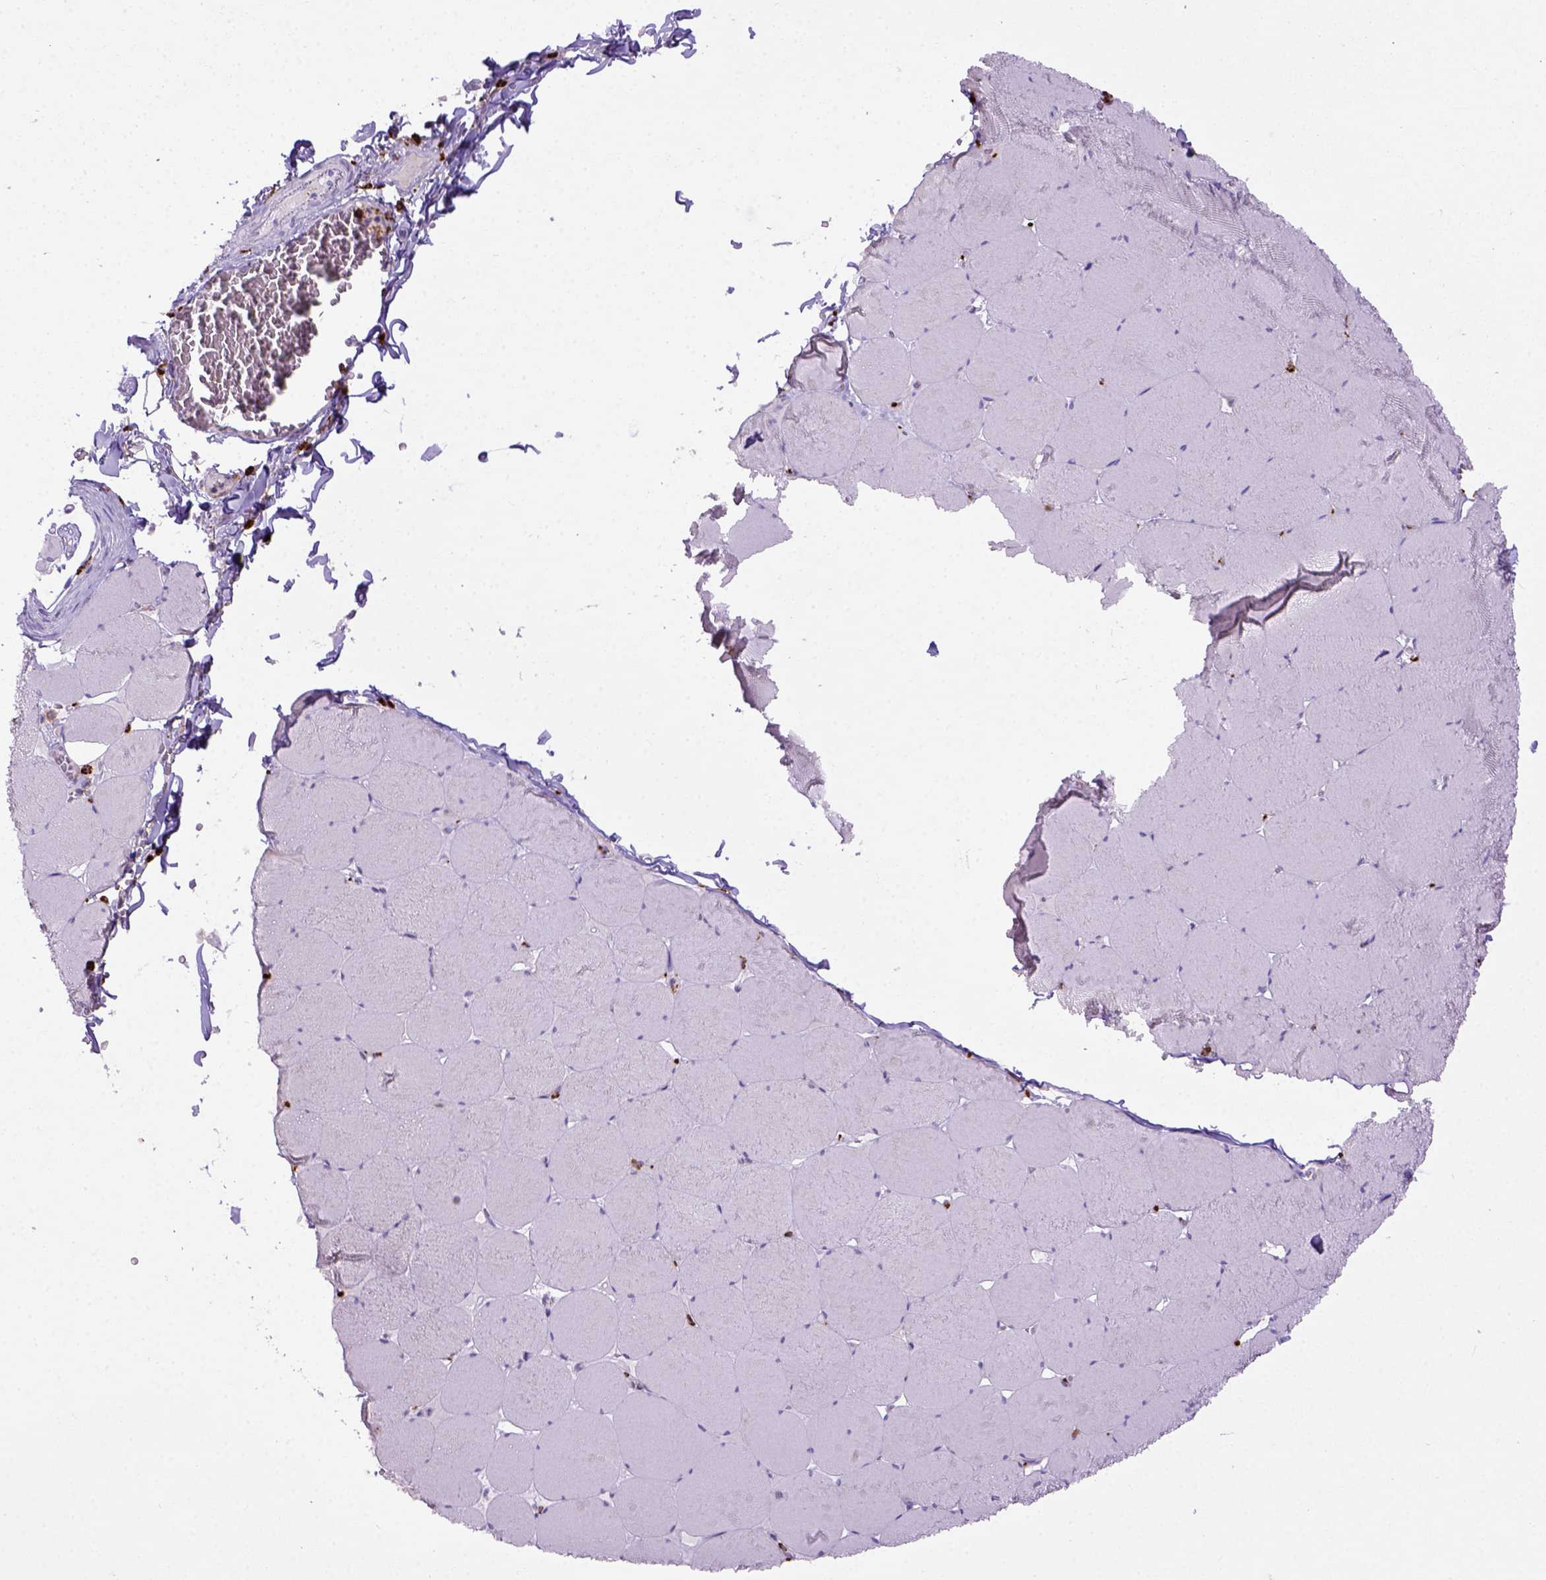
{"staining": {"intensity": "negative", "quantity": "none", "location": "none"}, "tissue": "skeletal muscle", "cell_type": "Myocytes", "image_type": "normal", "snomed": [{"axis": "morphology", "description": "Normal tissue, NOS"}, {"axis": "morphology", "description": "Malignant melanoma, Metastatic site"}, {"axis": "topography", "description": "Skeletal muscle"}], "caption": "Myocytes show no significant protein staining in benign skeletal muscle.", "gene": "CD68", "patient": {"sex": "male", "age": 50}}